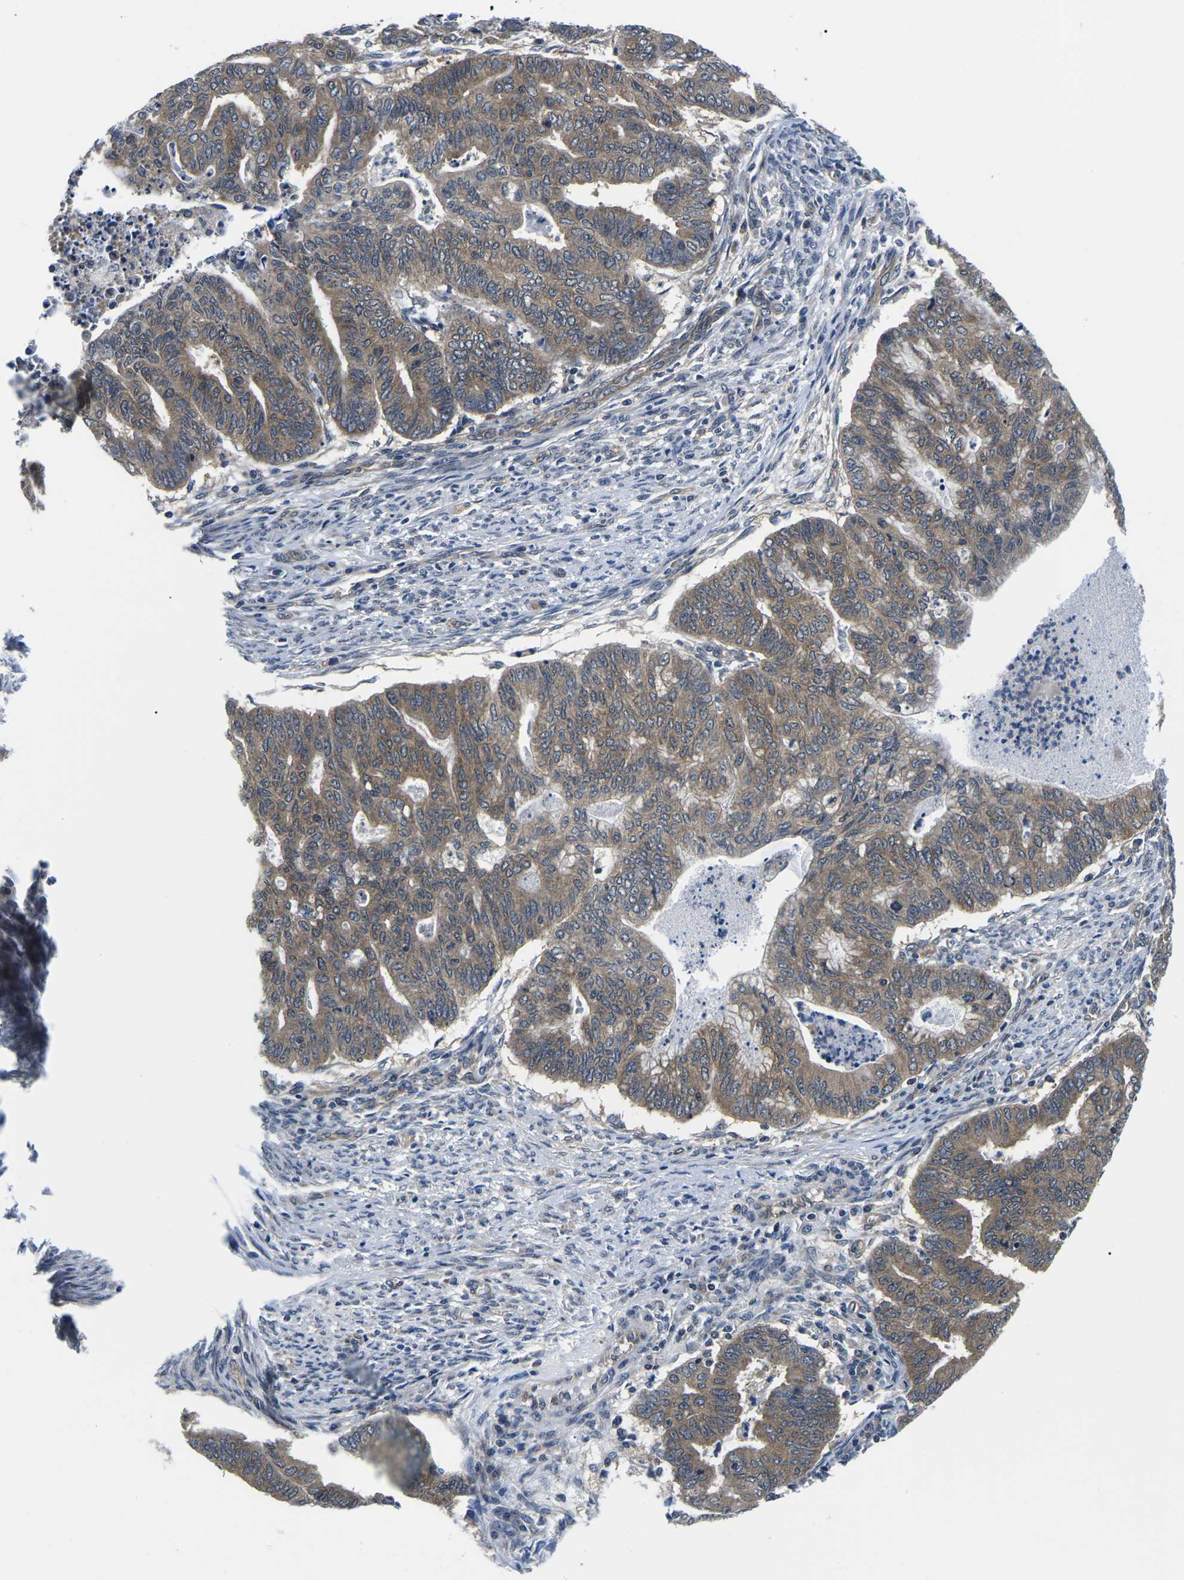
{"staining": {"intensity": "moderate", "quantity": ">75%", "location": "cytoplasmic/membranous"}, "tissue": "endometrial cancer", "cell_type": "Tumor cells", "image_type": "cancer", "snomed": [{"axis": "morphology", "description": "Adenocarcinoma, NOS"}, {"axis": "topography", "description": "Endometrium"}], "caption": "The photomicrograph reveals staining of endometrial cancer, revealing moderate cytoplasmic/membranous protein staining (brown color) within tumor cells.", "gene": "GSK3B", "patient": {"sex": "female", "age": 79}}